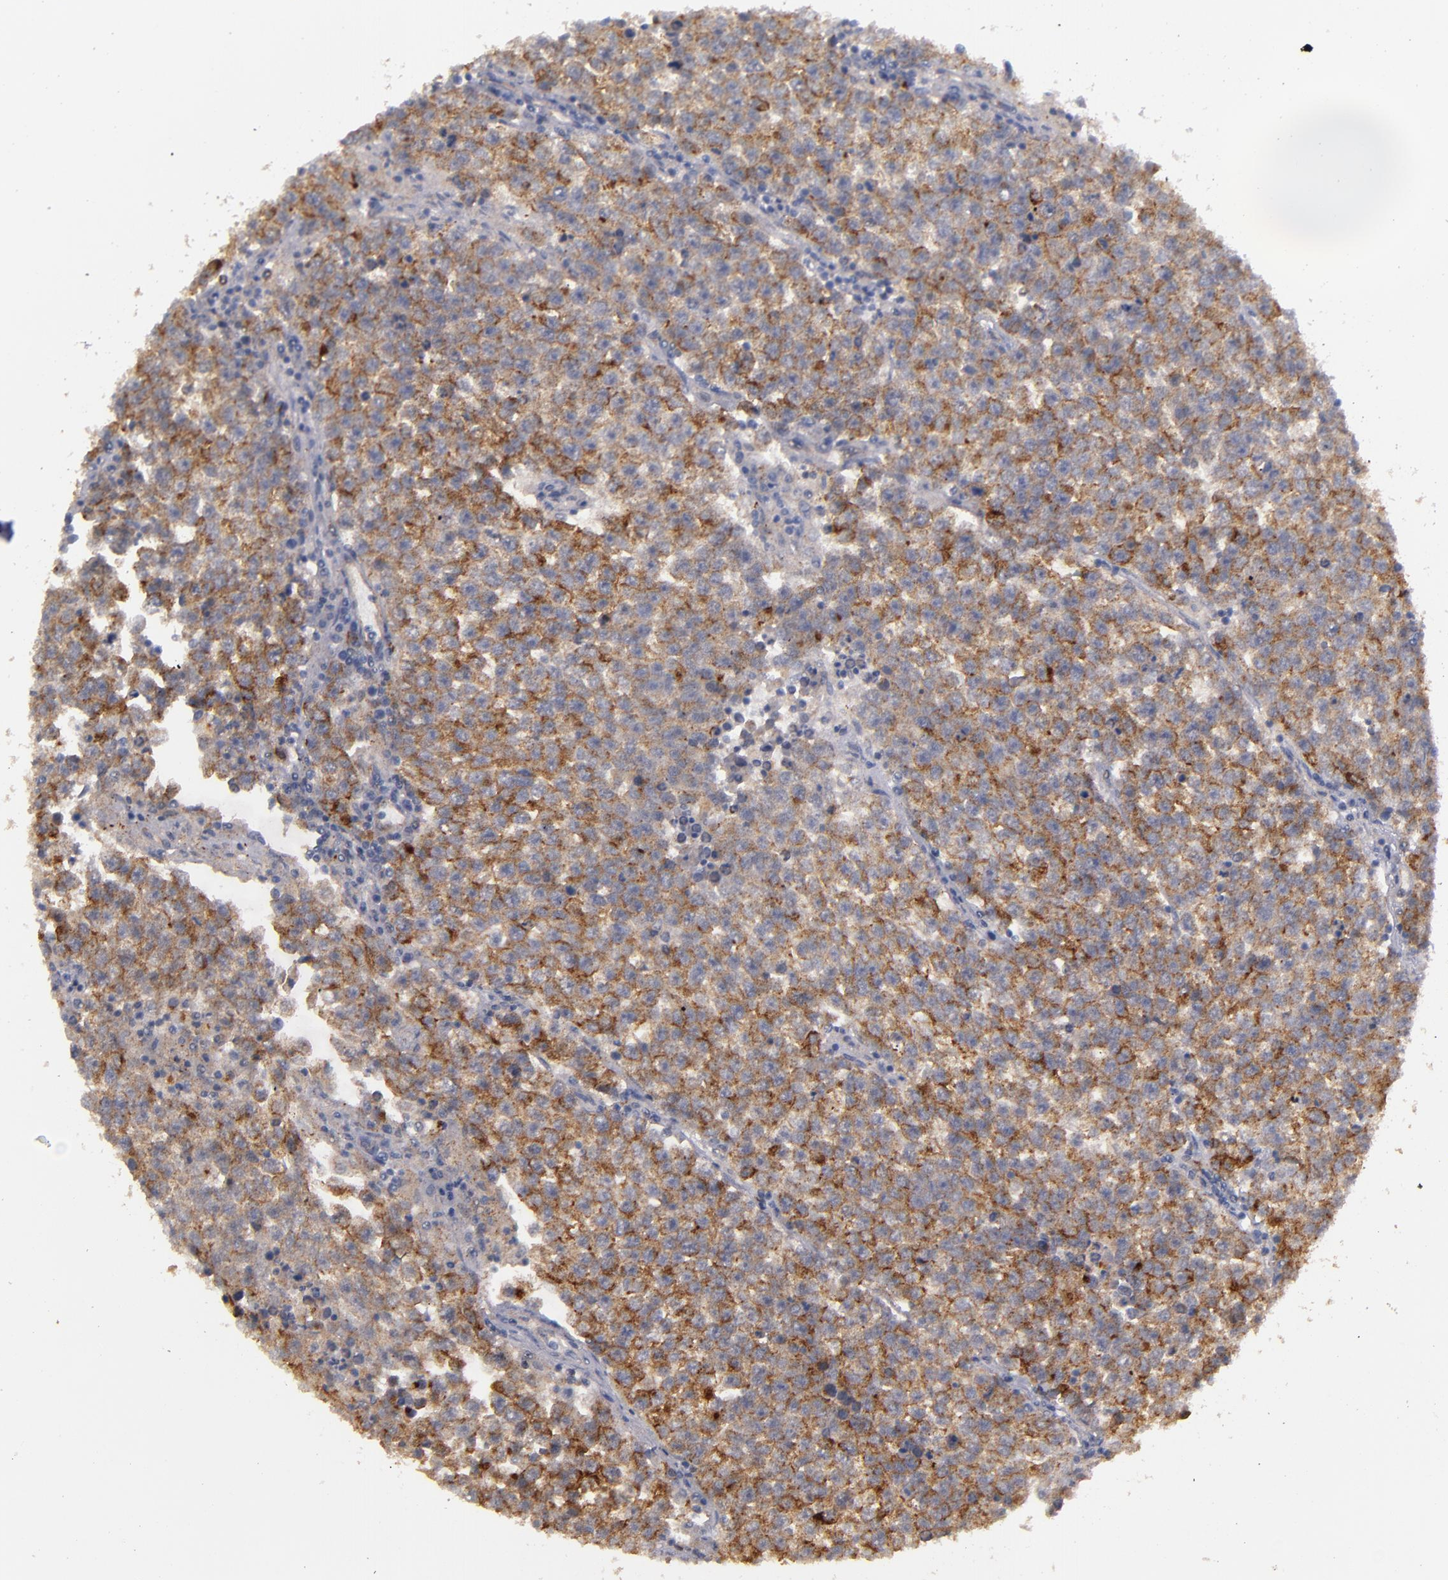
{"staining": {"intensity": "moderate", "quantity": ">75%", "location": "cytoplasmic/membranous"}, "tissue": "testis cancer", "cell_type": "Tumor cells", "image_type": "cancer", "snomed": [{"axis": "morphology", "description": "Seminoma, NOS"}, {"axis": "topography", "description": "Testis"}], "caption": "Protein staining reveals moderate cytoplasmic/membranous positivity in approximately >75% of tumor cells in seminoma (testis). (Stains: DAB in brown, nuclei in blue, Microscopy: brightfield microscopy at high magnification).", "gene": "STX3", "patient": {"sex": "male", "age": 36}}